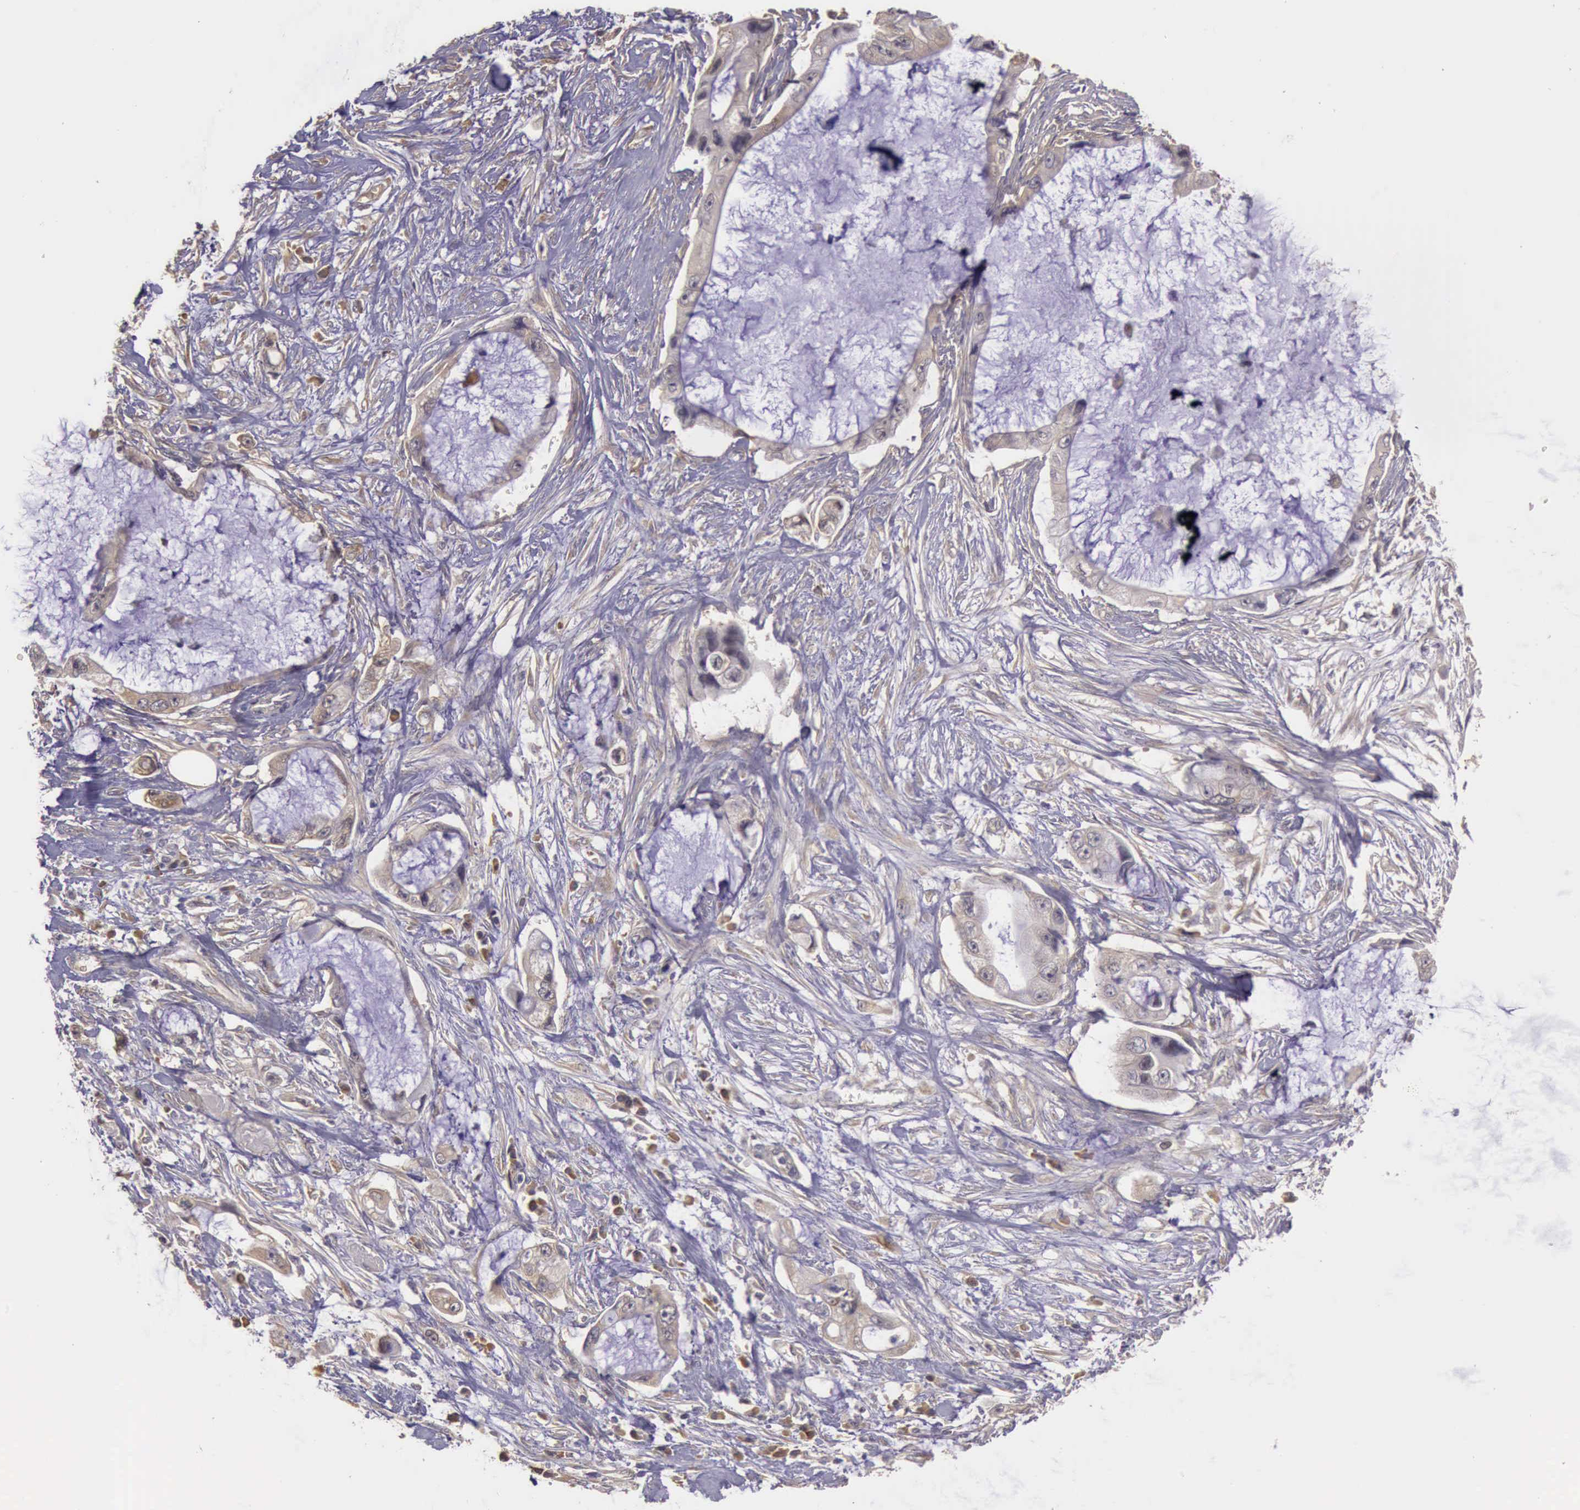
{"staining": {"intensity": "weak", "quantity": ">75%", "location": "cytoplasmic/membranous"}, "tissue": "pancreatic cancer", "cell_type": "Tumor cells", "image_type": "cancer", "snomed": [{"axis": "morphology", "description": "Adenocarcinoma, NOS"}, {"axis": "topography", "description": "Pancreas"}, {"axis": "topography", "description": "Stomach, upper"}], "caption": "The image displays staining of pancreatic cancer, revealing weak cytoplasmic/membranous protein positivity (brown color) within tumor cells.", "gene": "EIF5", "patient": {"sex": "male", "age": 77}}